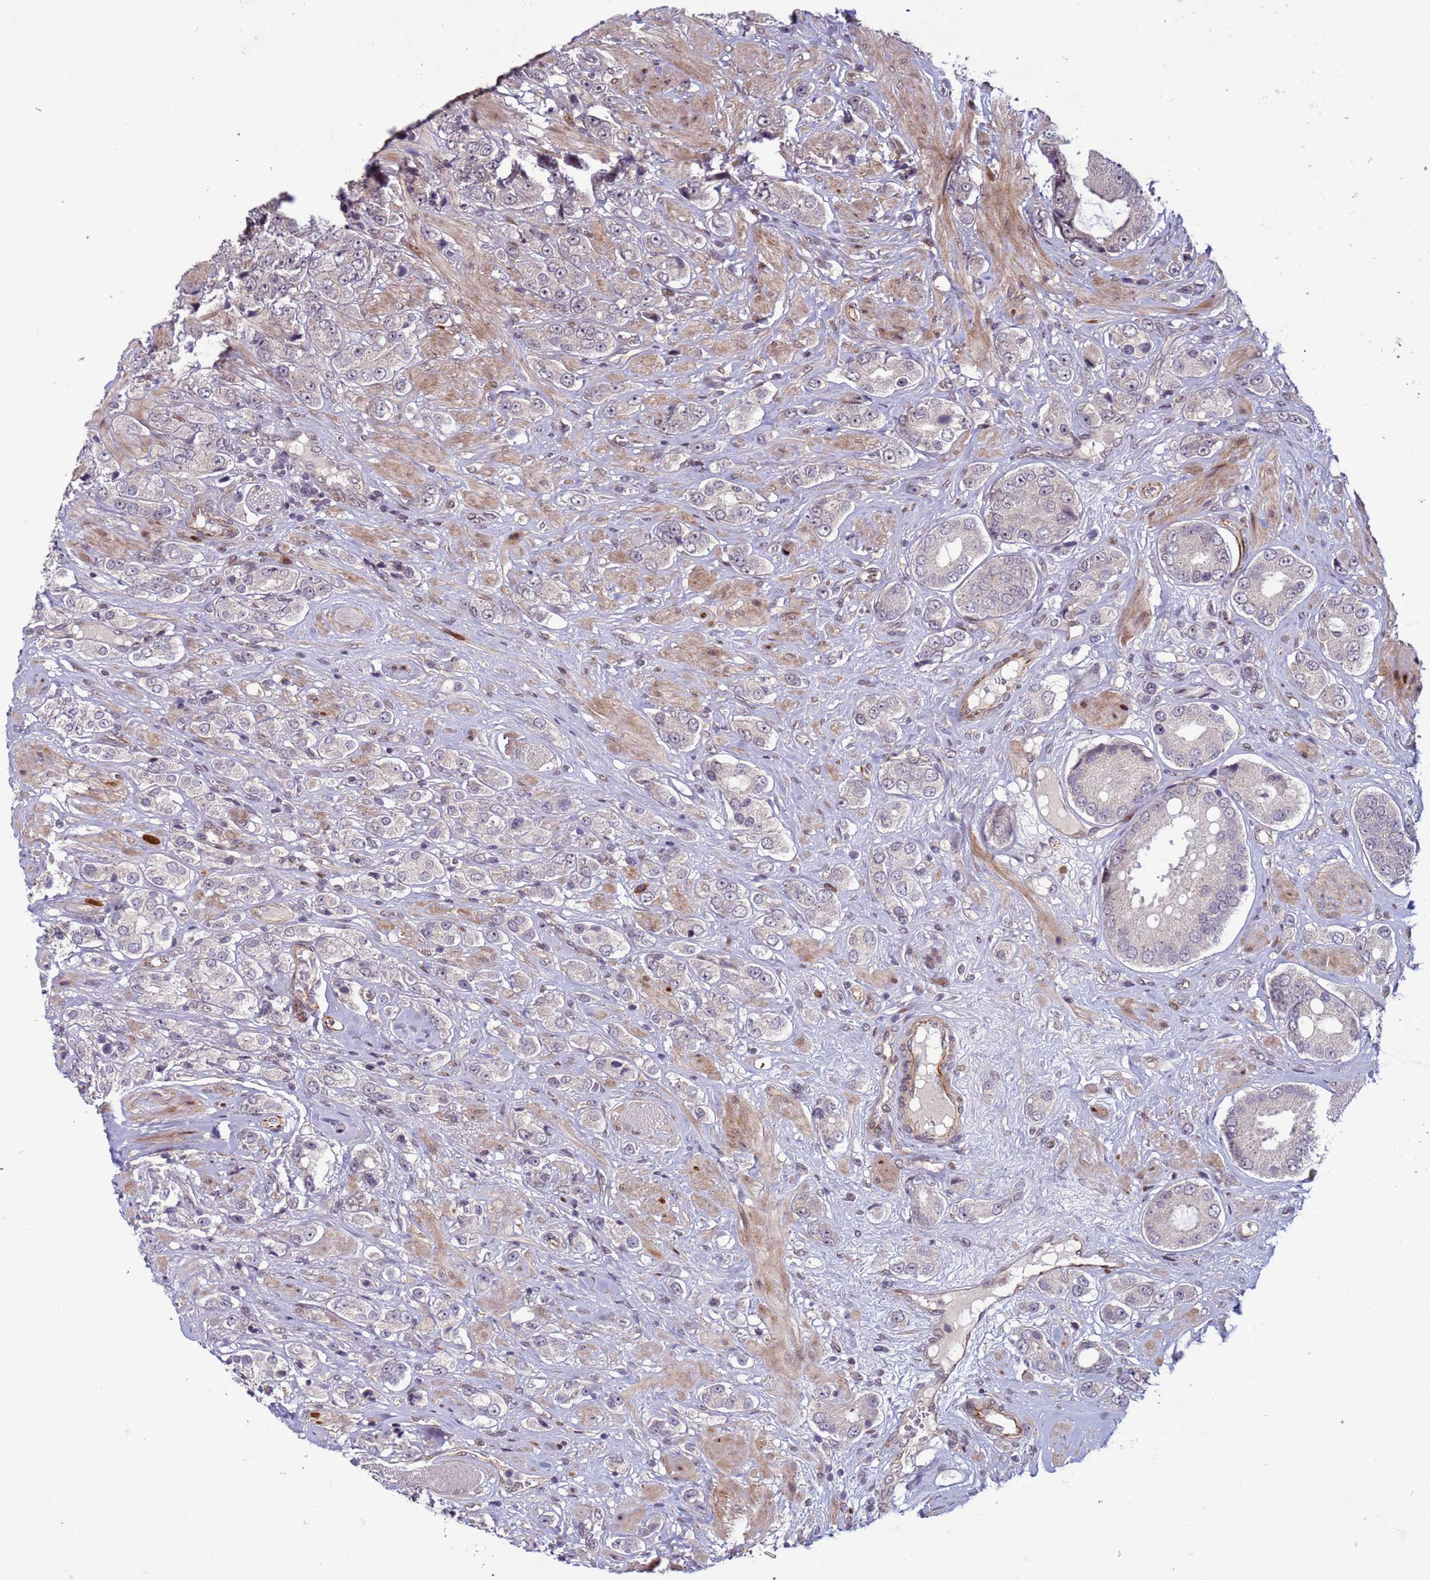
{"staining": {"intensity": "negative", "quantity": "none", "location": "none"}, "tissue": "prostate cancer", "cell_type": "Tumor cells", "image_type": "cancer", "snomed": [{"axis": "morphology", "description": "Adenocarcinoma, High grade"}, {"axis": "topography", "description": "Prostate and seminal vesicle, NOS"}], "caption": "Protein analysis of prostate adenocarcinoma (high-grade) exhibits no significant staining in tumor cells.", "gene": "SHC3", "patient": {"sex": "male", "age": 64}}